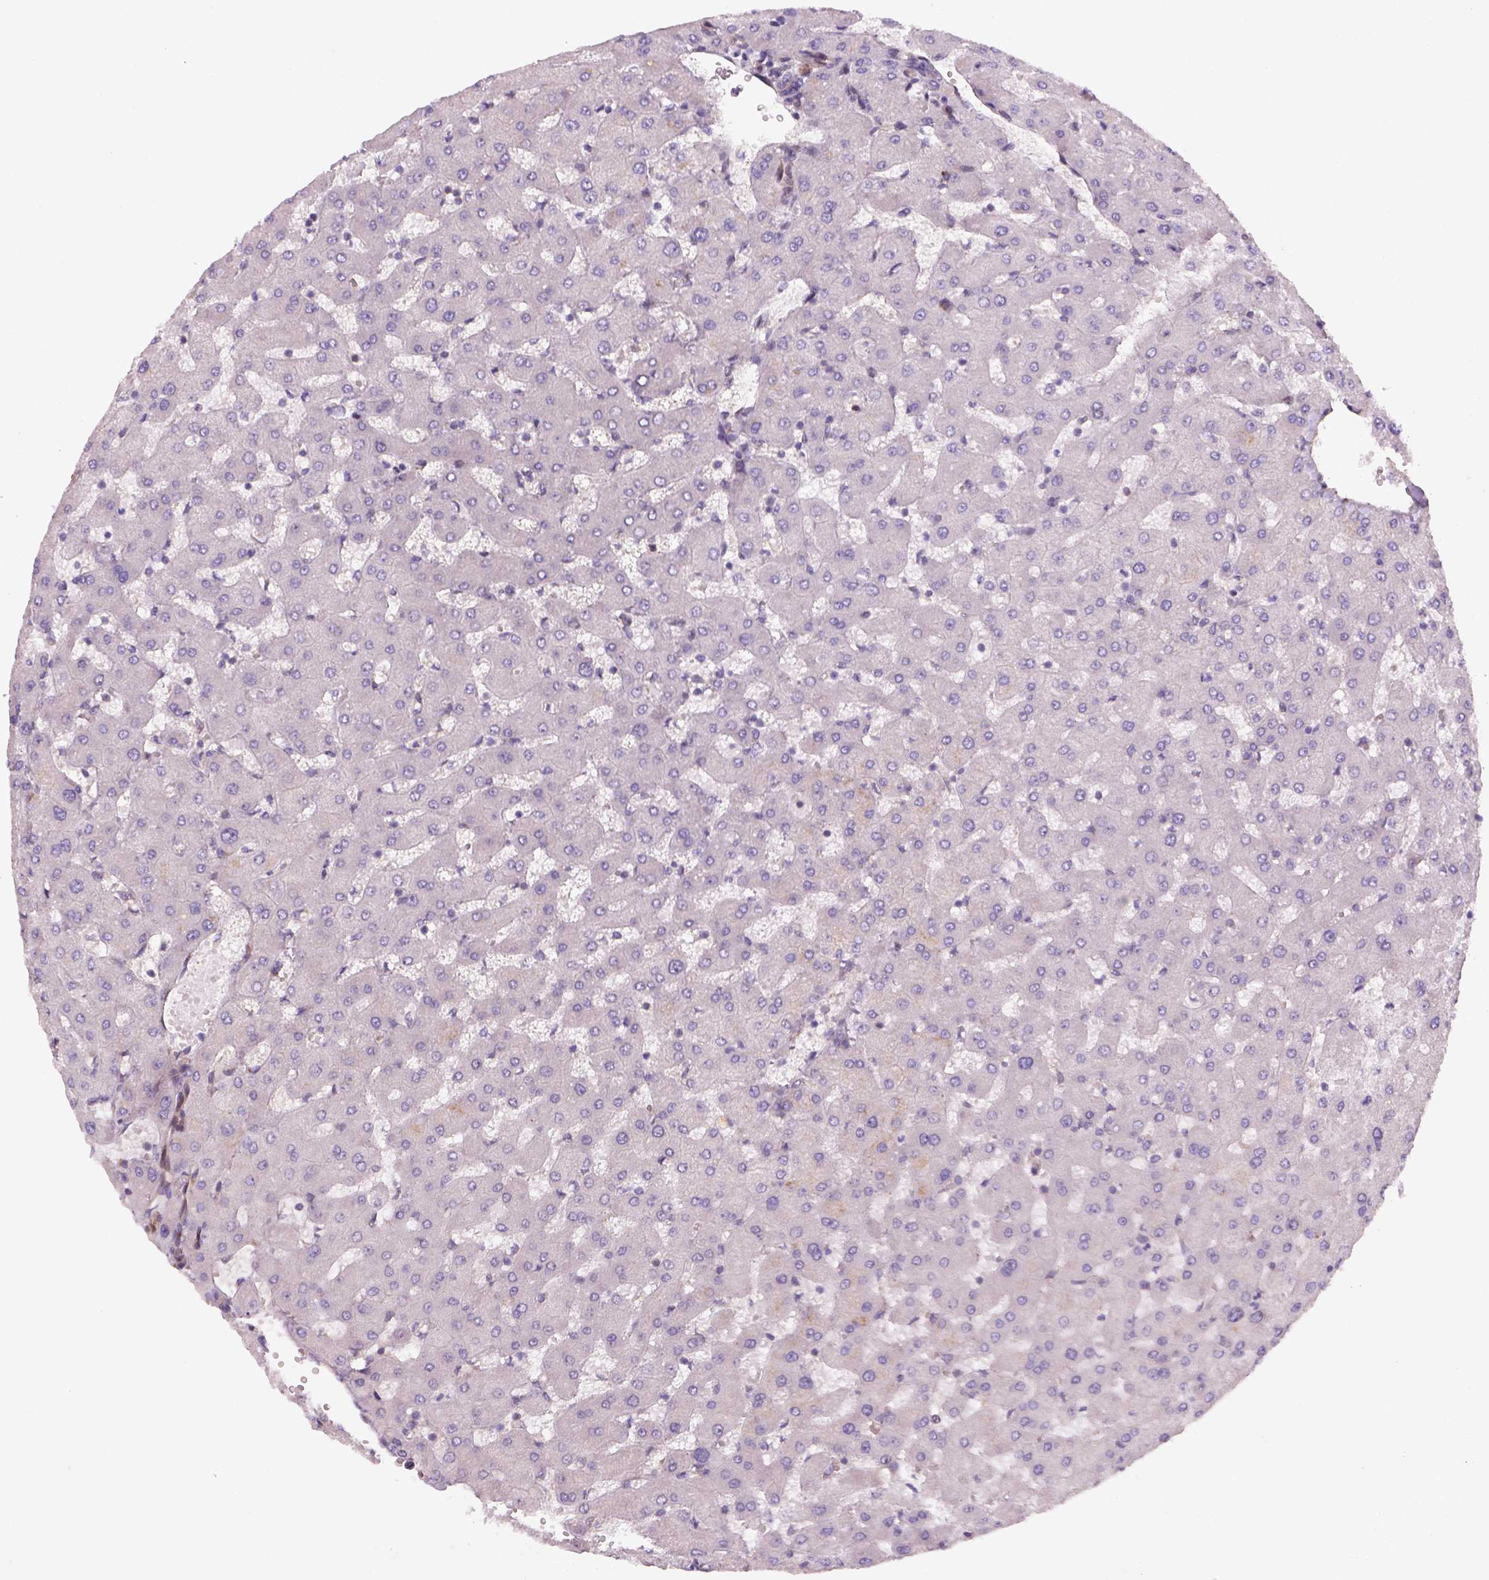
{"staining": {"intensity": "negative", "quantity": "none", "location": "none"}, "tissue": "liver", "cell_type": "Cholangiocytes", "image_type": "normal", "snomed": [{"axis": "morphology", "description": "Normal tissue, NOS"}, {"axis": "topography", "description": "Liver"}], "caption": "Immunohistochemical staining of benign liver reveals no significant positivity in cholangiocytes. The staining was performed using DAB to visualize the protein expression in brown, while the nuclei were stained in blue with hematoxylin (Magnification: 20x).", "gene": "VSTM5", "patient": {"sex": "female", "age": 63}}